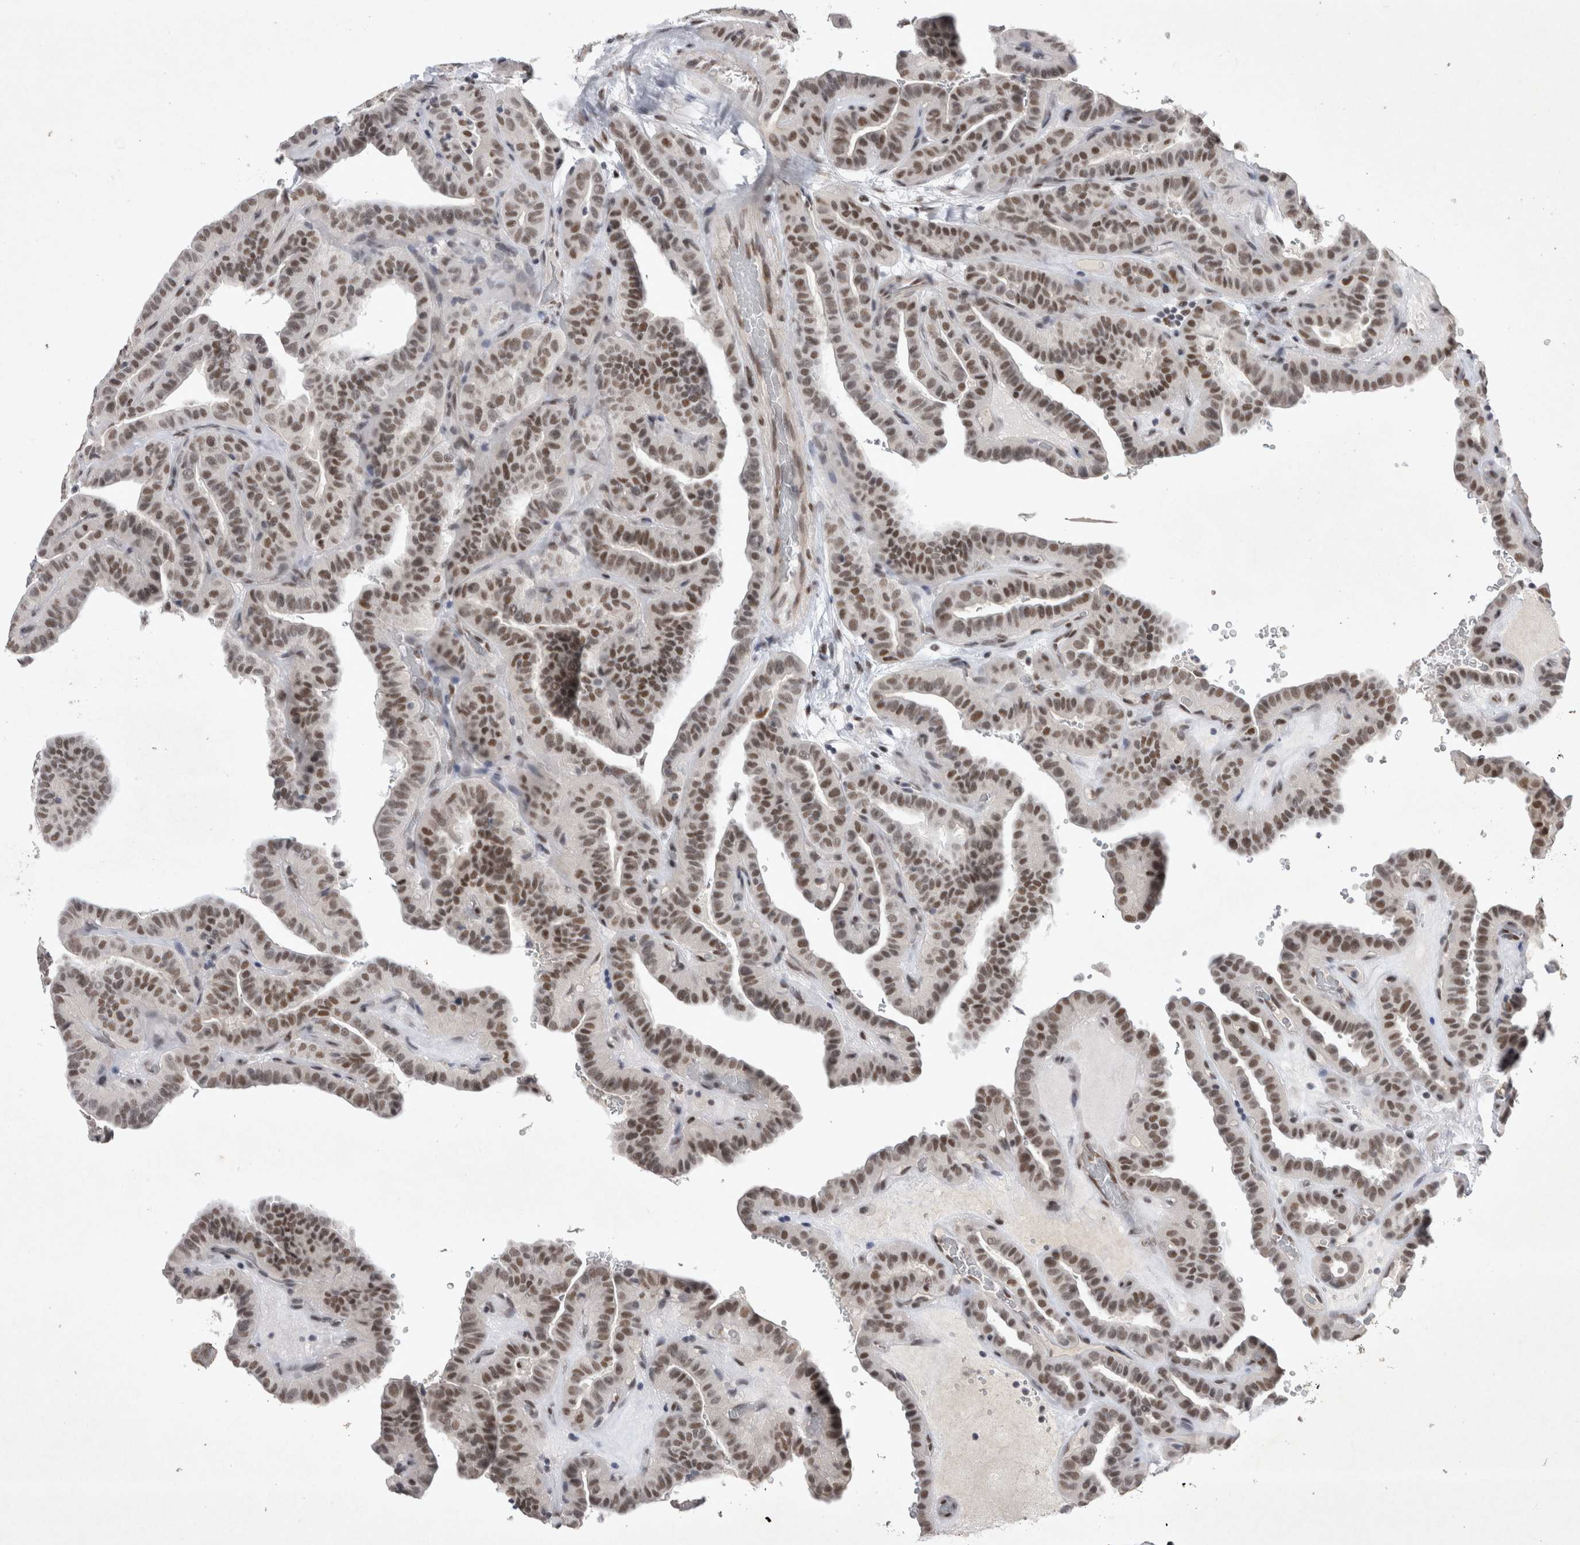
{"staining": {"intensity": "moderate", "quantity": ">75%", "location": "nuclear"}, "tissue": "thyroid cancer", "cell_type": "Tumor cells", "image_type": "cancer", "snomed": [{"axis": "morphology", "description": "Papillary adenocarcinoma, NOS"}, {"axis": "topography", "description": "Thyroid gland"}], "caption": "IHC (DAB (3,3'-diaminobenzidine)) staining of human thyroid cancer (papillary adenocarcinoma) exhibits moderate nuclear protein positivity in approximately >75% of tumor cells.", "gene": "RBM6", "patient": {"sex": "male", "age": 77}}